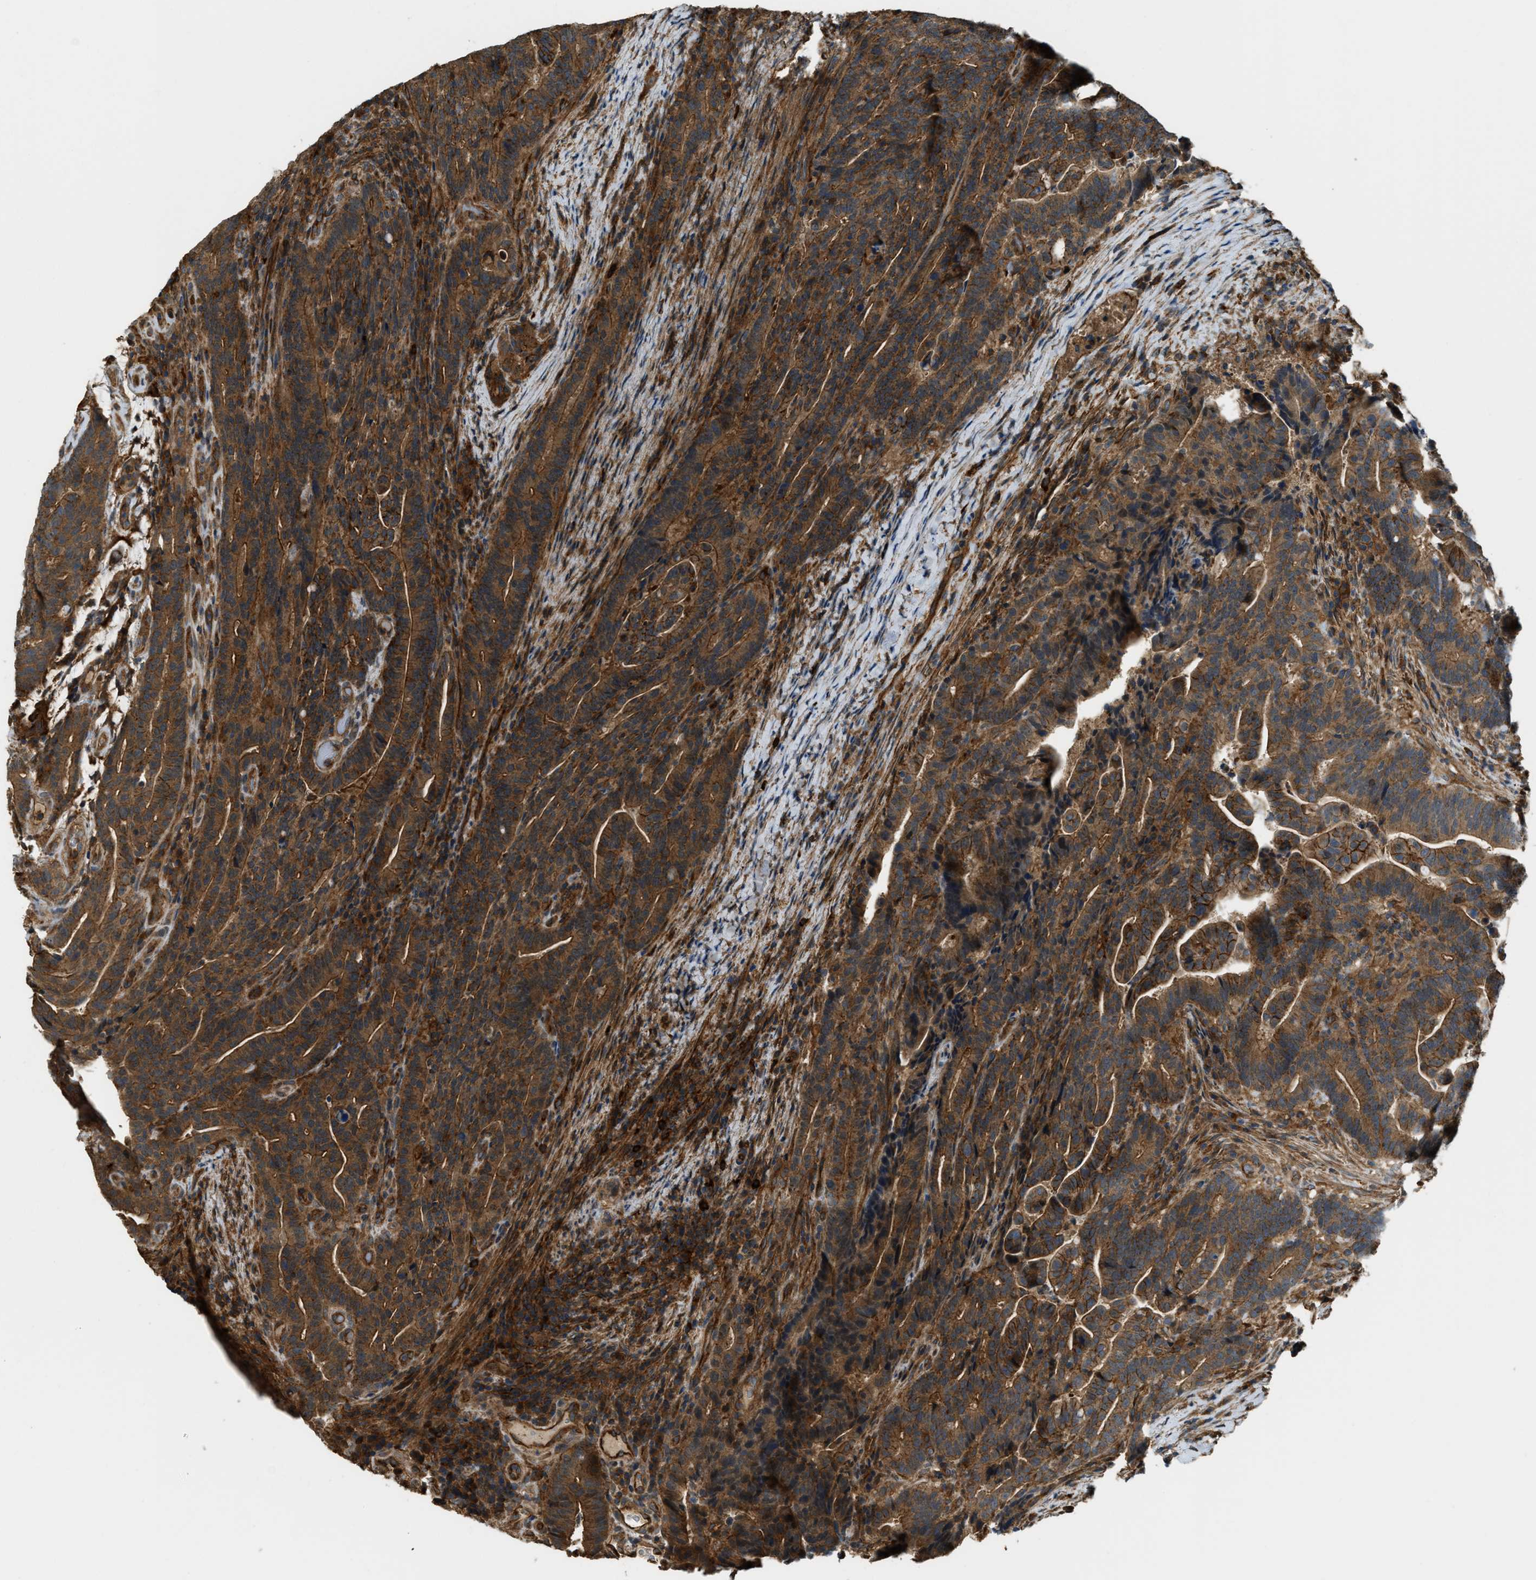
{"staining": {"intensity": "strong", "quantity": ">75%", "location": "cytoplasmic/membranous"}, "tissue": "colorectal cancer", "cell_type": "Tumor cells", "image_type": "cancer", "snomed": [{"axis": "morphology", "description": "Adenocarcinoma, NOS"}, {"axis": "topography", "description": "Colon"}], "caption": "Tumor cells reveal high levels of strong cytoplasmic/membranous staining in approximately >75% of cells in human colorectal adenocarcinoma.", "gene": "BAG4", "patient": {"sex": "female", "age": 66}}